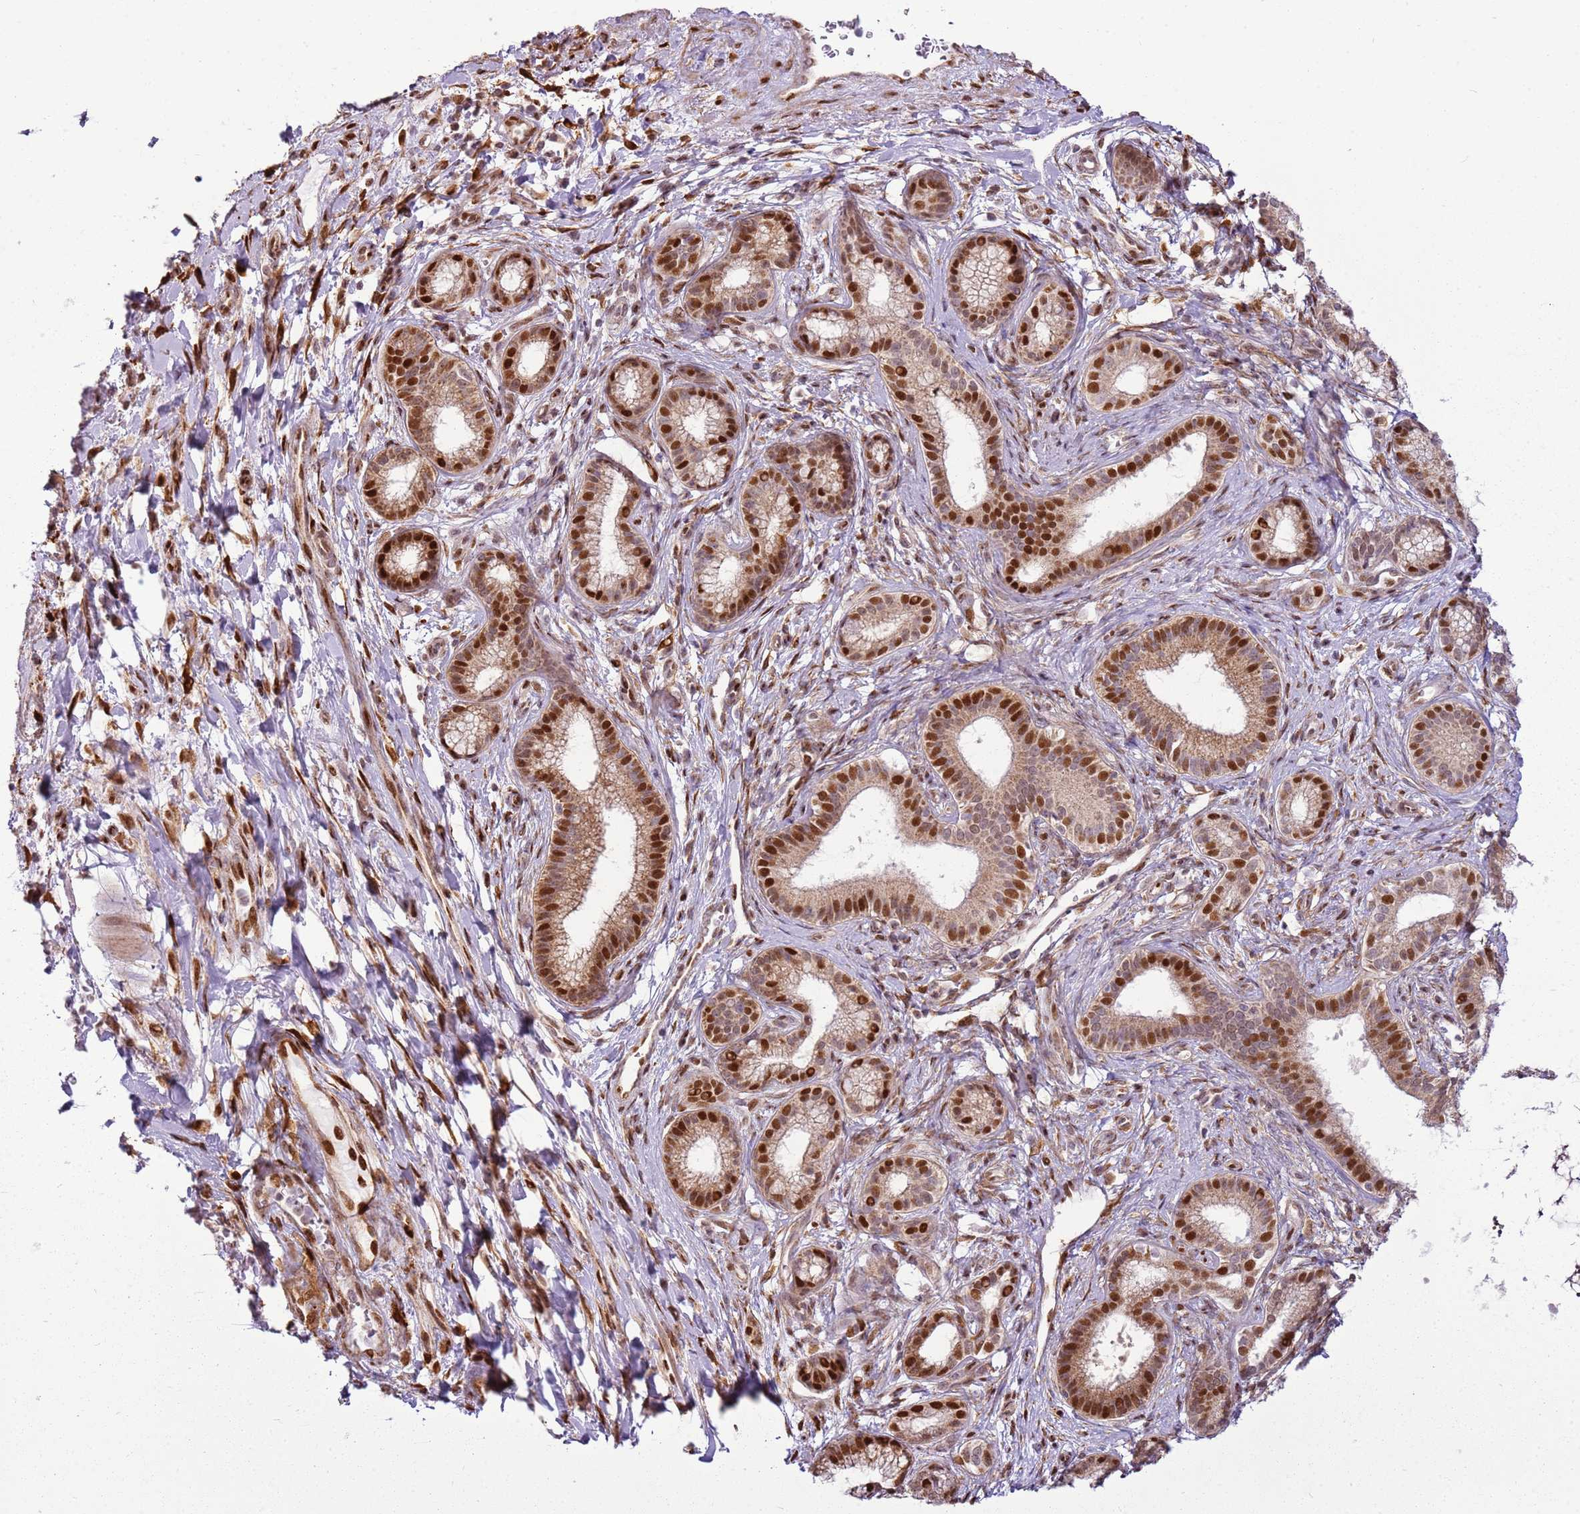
{"staining": {"intensity": "strong", "quantity": ">75%", "location": "nuclear"}, "tissue": "pancreatic cancer", "cell_type": "Tumor cells", "image_type": "cancer", "snomed": [{"axis": "morphology", "description": "Adenocarcinoma, NOS"}, {"axis": "topography", "description": "Pancreas"}], "caption": "Protein analysis of pancreatic adenocarcinoma tissue shows strong nuclear positivity in about >75% of tumor cells.", "gene": "PCTP", "patient": {"sex": "male", "age": 72}}